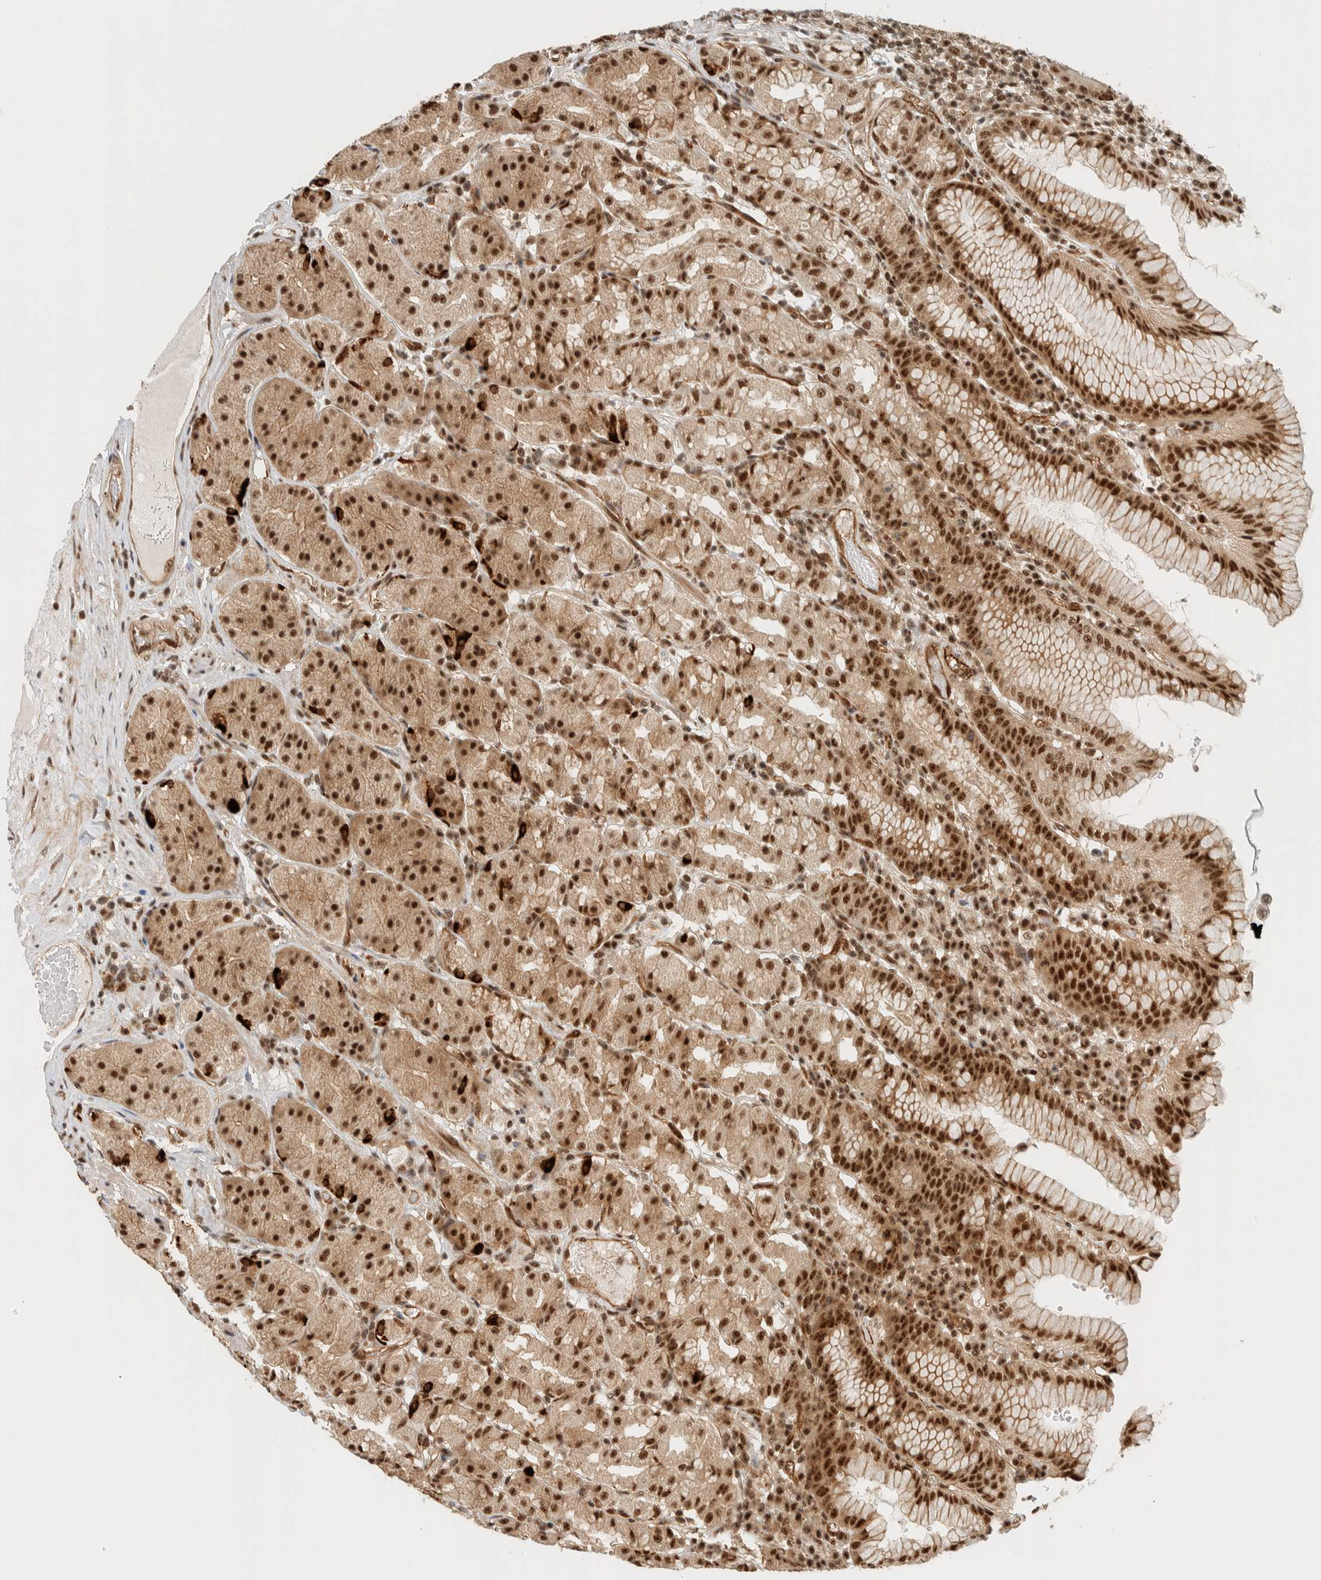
{"staining": {"intensity": "strong", "quantity": ">75%", "location": "nuclear"}, "tissue": "stomach", "cell_type": "Glandular cells", "image_type": "normal", "snomed": [{"axis": "morphology", "description": "Normal tissue, NOS"}, {"axis": "topography", "description": "Stomach"}, {"axis": "topography", "description": "Stomach, lower"}], "caption": "Protein analysis of benign stomach shows strong nuclear expression in approximately >75% of glandular cells.", "gene": "SIK1", "patient": {"sex": "female", "age": 56}}